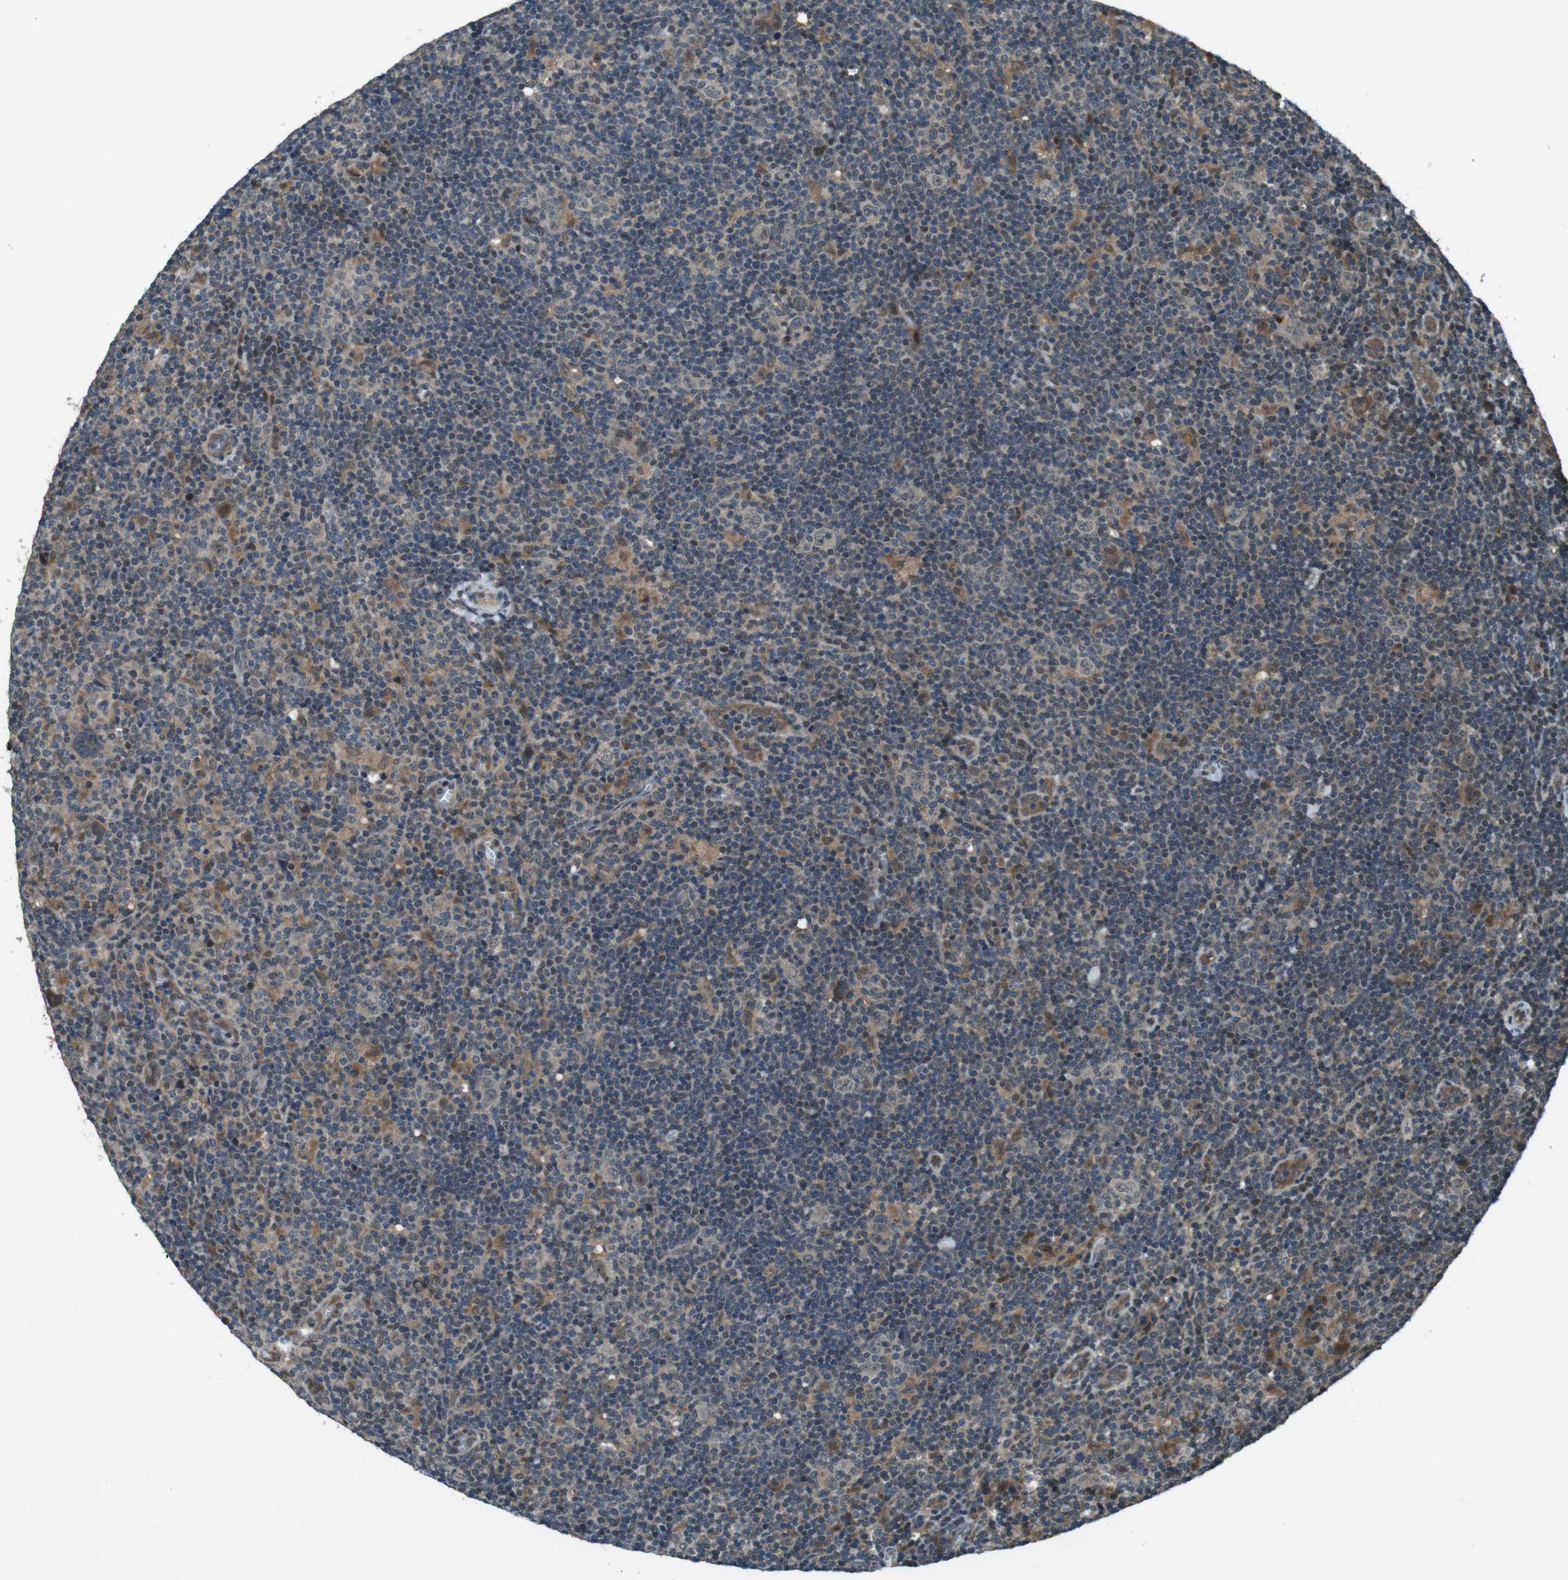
{"staining": {"intensity": "moderate", "quantity": "25%-75%", "location": "cytoplasmic/membranous"}, "tissue": "lymphoma", "cell_type": "Tumor cells", "image_type": "cancer", "snomed": [{"axis": "morphology", "description": "Hodgkin's disease, NOS"}, {"axis": "topography", "description": "Lymph node"}], "caption": "Protein expression analysis of human lymphoma reveals moderate cytoplasmic/membranous expression in approximately 25%-75% of tumor cells.", "gene": "SOCS1", "patient": {"sex": "female", "age": 57}}